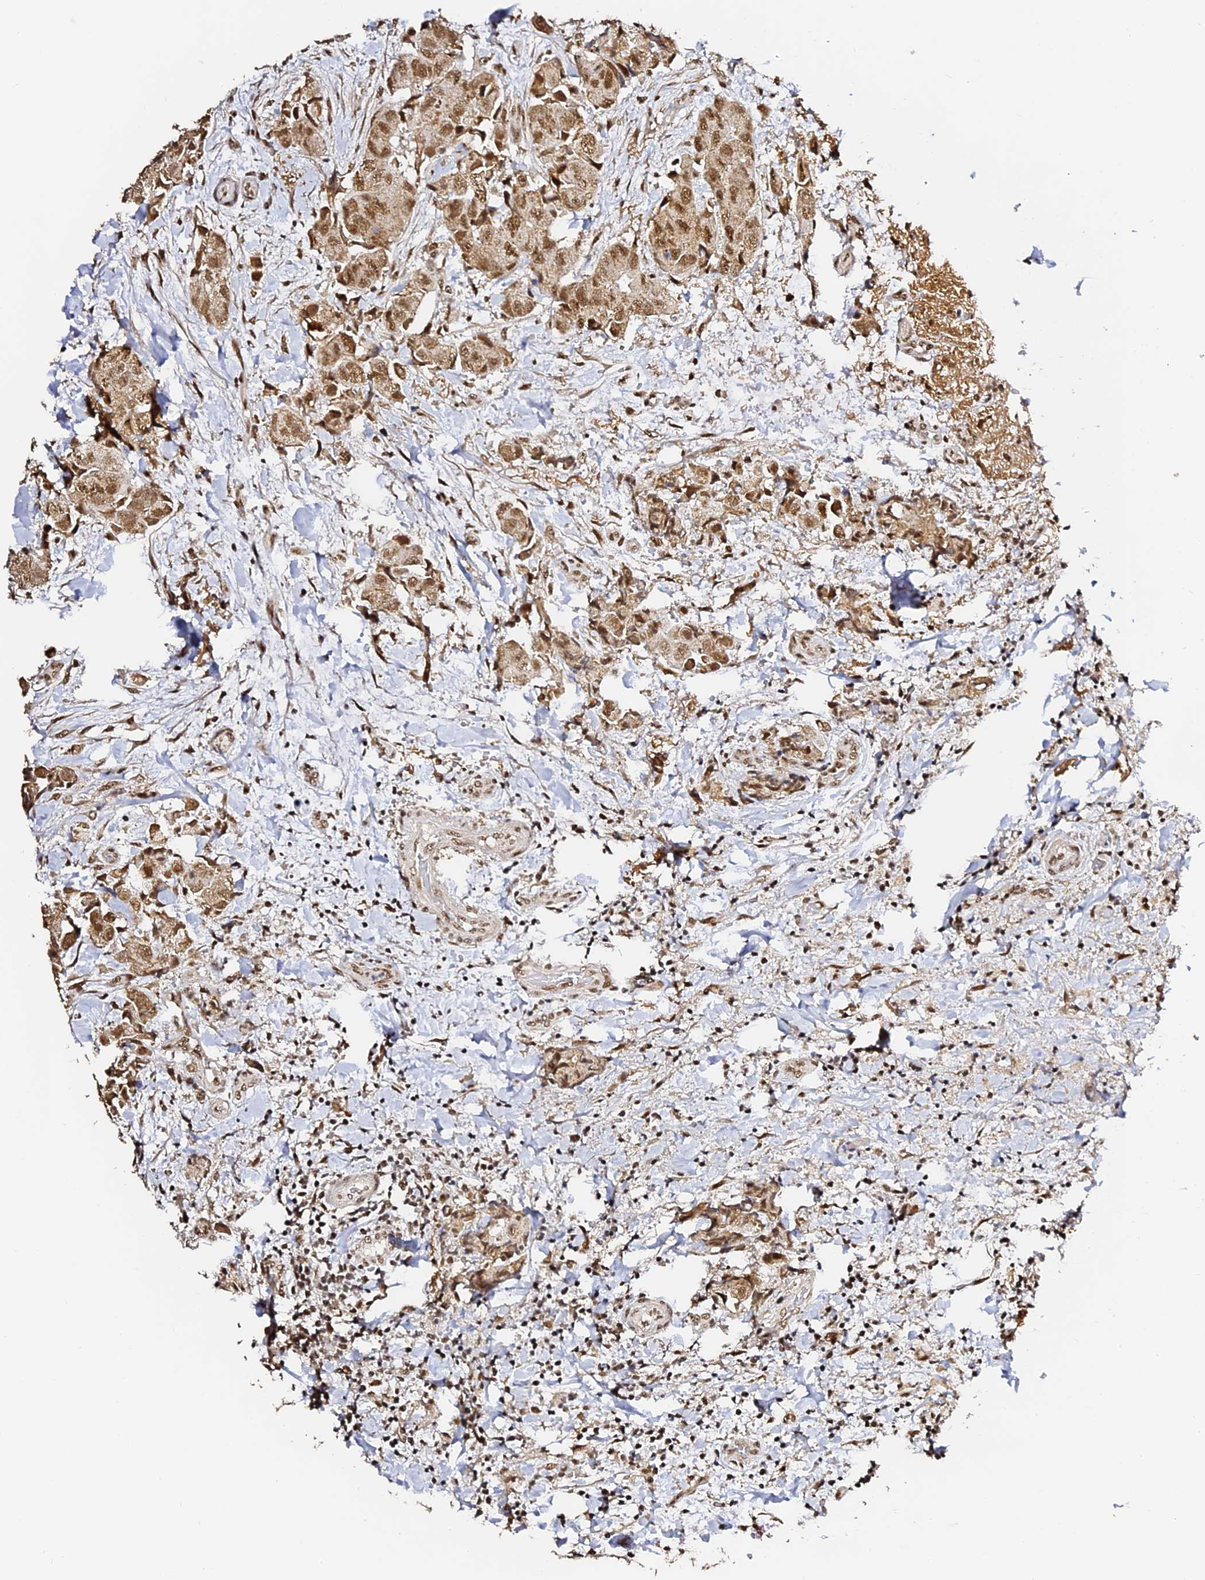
{"staining": {"intensity": "moderate", "quantity": ">75%", "location": "cytoplasmic/membranous,nuclear"}, "tissue": "breast cancer", "cell_type": "Tumor cells", "image_type": "cancer", "snomed": [{"axis": "morphology", "description": "Normal tissue, NOS"}, {"axis": "morphology", "description": "Duct carcinoma"}, {"axis": "topography", "description": "Breast"}], "caption": "About >75% of tumor cells in invasive ductal carcinoma (breast) exhibit moderate cytoplasmic/membranous and nuclear protein positivity as visualized by brown immunohistochemical staining.", "gene": "MCRS1", "patient": {"sex": "female", "age": 62}}